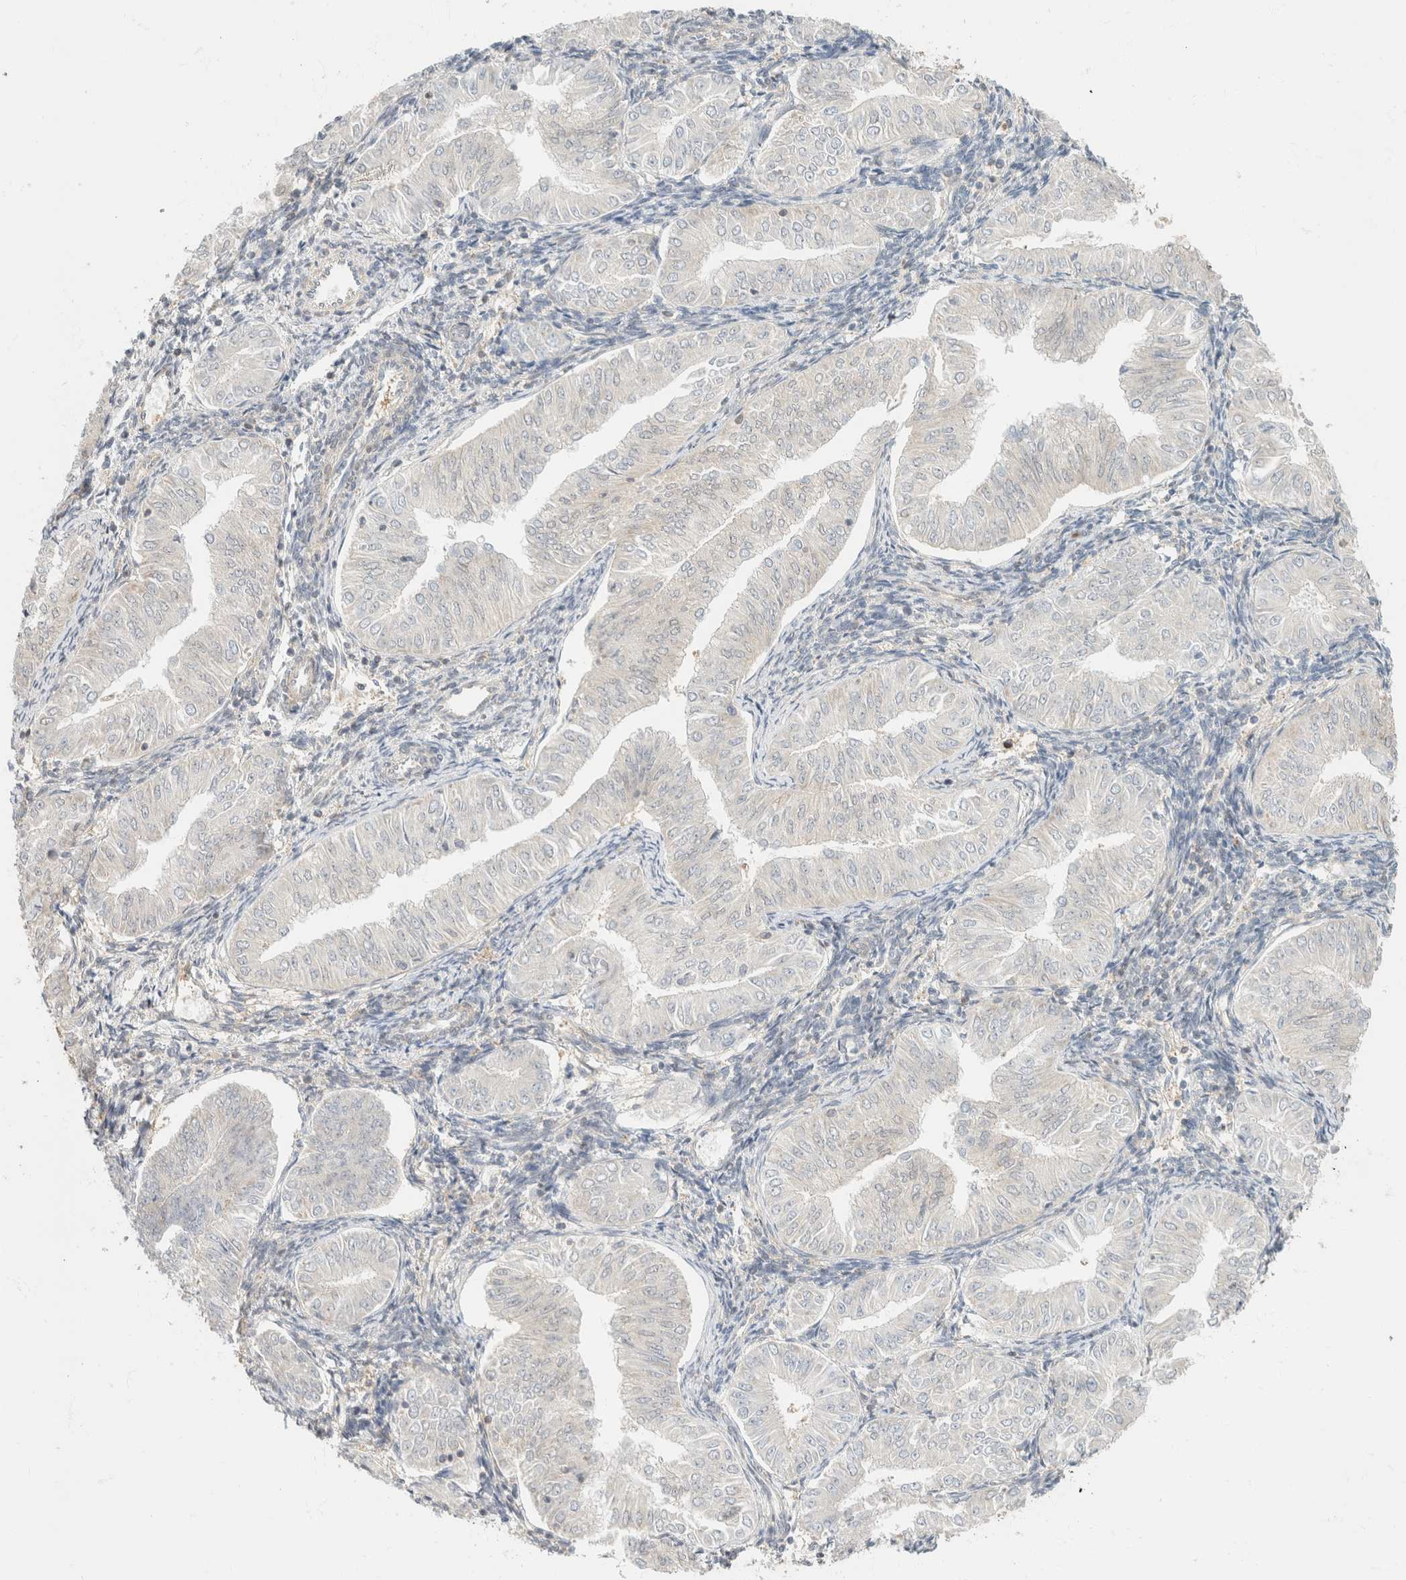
{"staining": {"intensity": "negative", "quantity": "none", "location": "none"}, "tissue": "endometrial cancer", "cell_type": "Tumor cells", "image_type": "cancer", "snomed": [{"axis": "morphology", "description": "Normal tissue, NOS"}, {"axis": "morphology", "description": "Adenocarcinoma, NOS"}, {"axis": "topography", "description": "Endometrium"}], "caption": "Endometrial adenocarcinoma stained for a protein using IHC displays no expression tumor cells.", "gene": "GPI", "patient": {"sex": "female", "age": 53}}